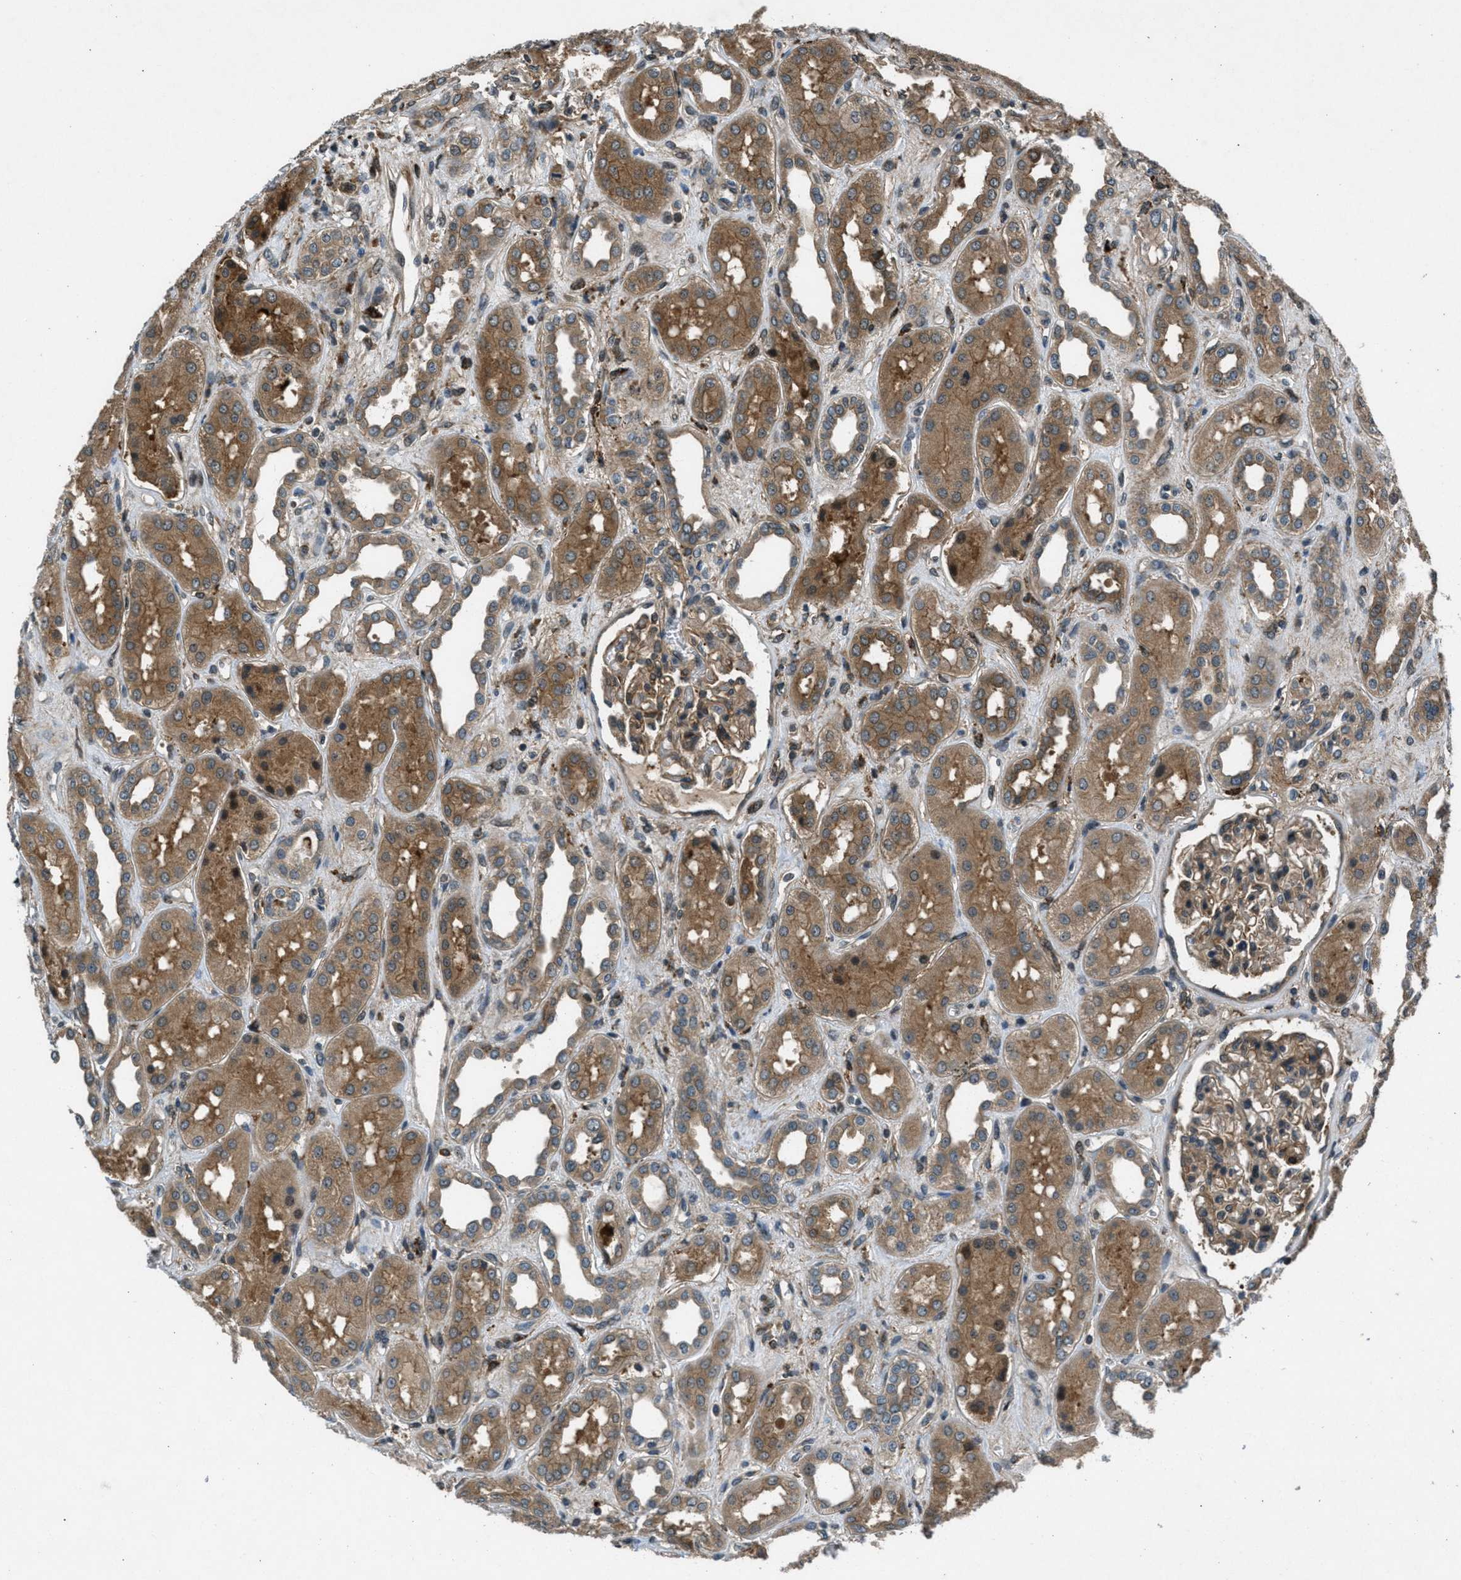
{"staining": {"intensity": "moderate", "quantity": ">75%", "location": "cytoplasmic/membranous"}, "tissue": "kidney", "cell_type": "Cells in glomeruli", "image_type": "normal", "snomed": [{"axis": "morphology", "description": "Normal tissue, NOS"}, {"axis": "topography", "description": "Kidney"}], "caption": "Protein staining of normal kidney shows moderate cytoplasmic/membranous expression in approximately >75% of cells in glomeruli.", "gene": "EPSTI1", "patient": {"sex": "male", "age": 59}}